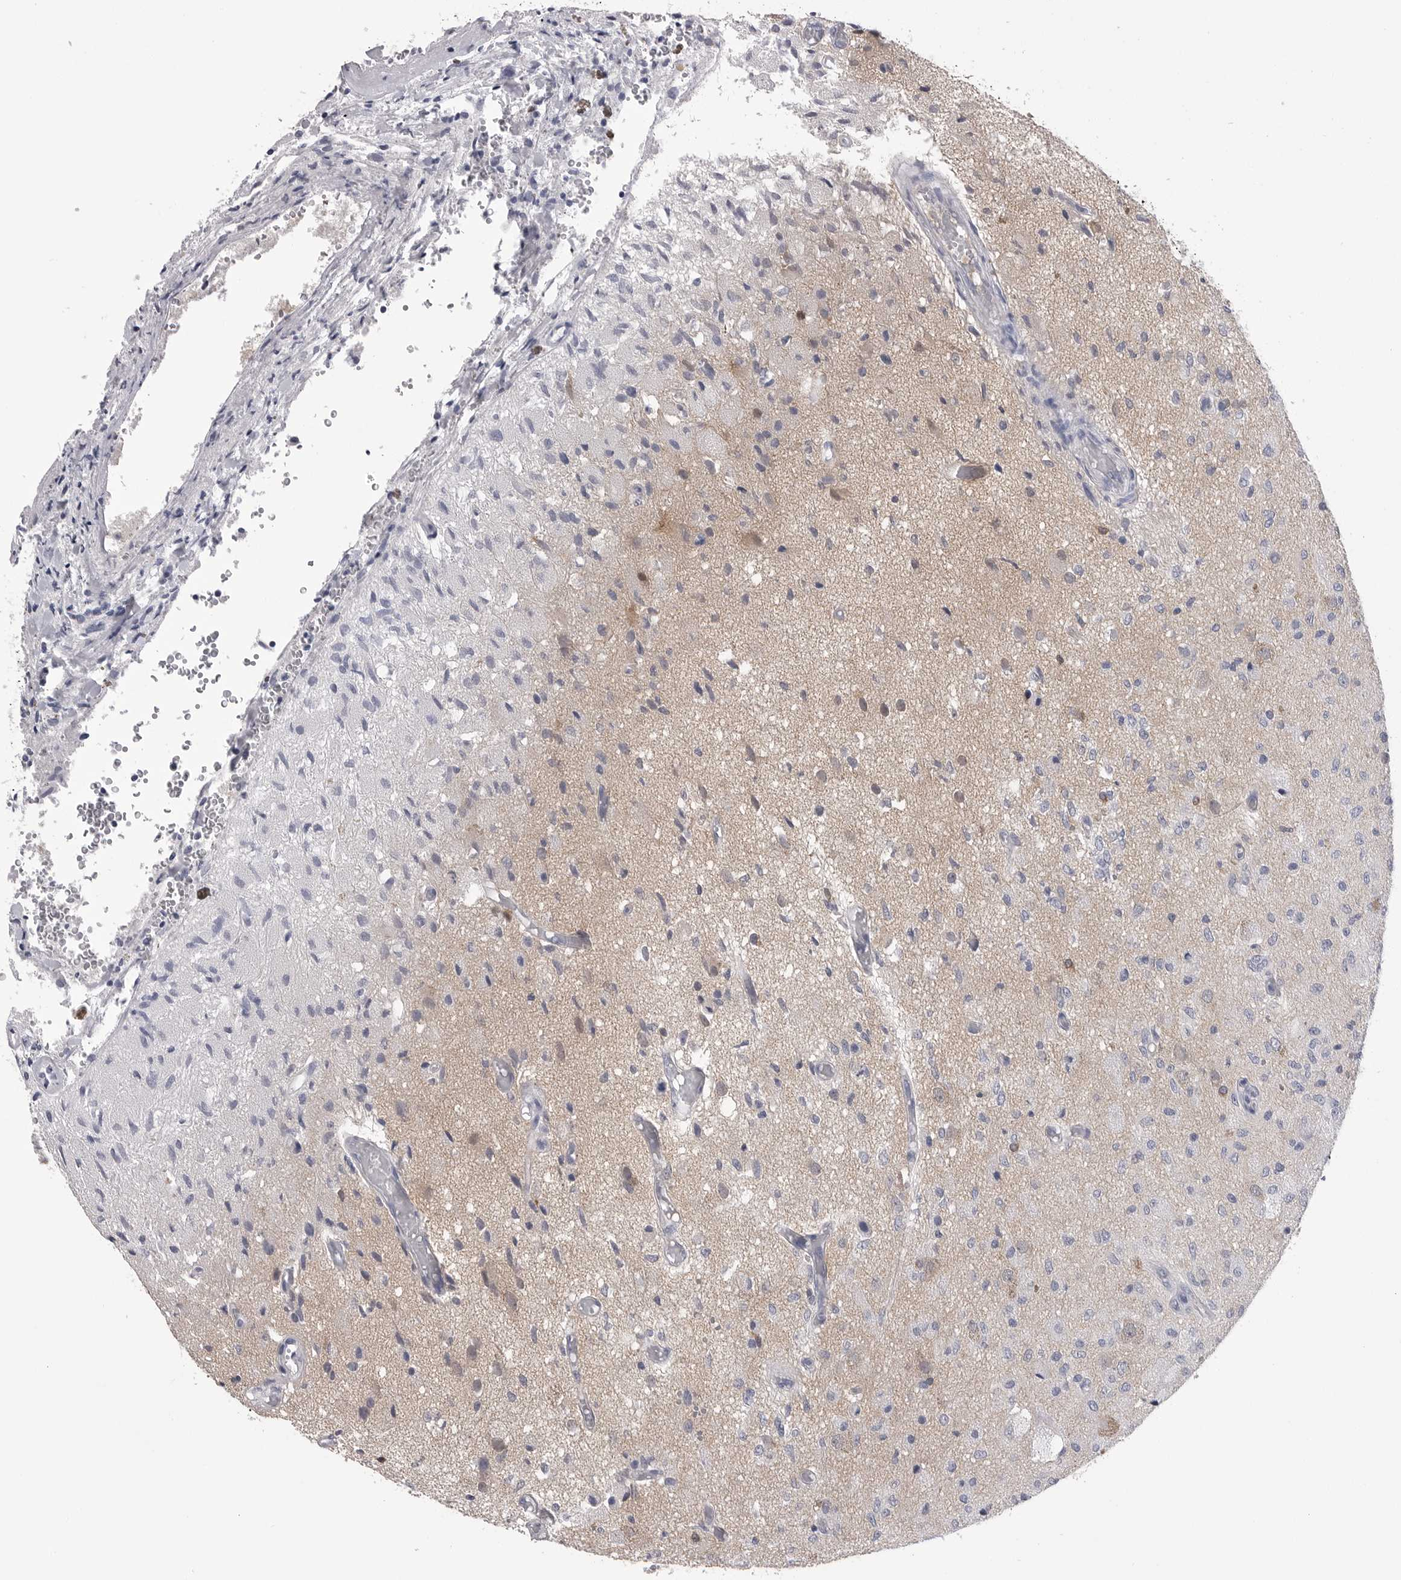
{"staining": {"intensity": "negative", "quantity": "none", "location": "none"}, "tissue": "glioma", "cell_type": "Tumor cells", "image_type": "cancer", "snomed": [{"axis": "morphology", "description": "Normal tissue, NOS"}, {"axis": "morphology", "description": "Glioma, malignant, High grade"}, {"axis": "topography", "description": "Cerebral cortex"}], "caption": "This is an immunohistochemistry micrograph of human malignant glioma (high-grade). There is no staining in tumor cells.", "gene": "DLGAP3", "patient": {"sex": "male", "age": 77}}